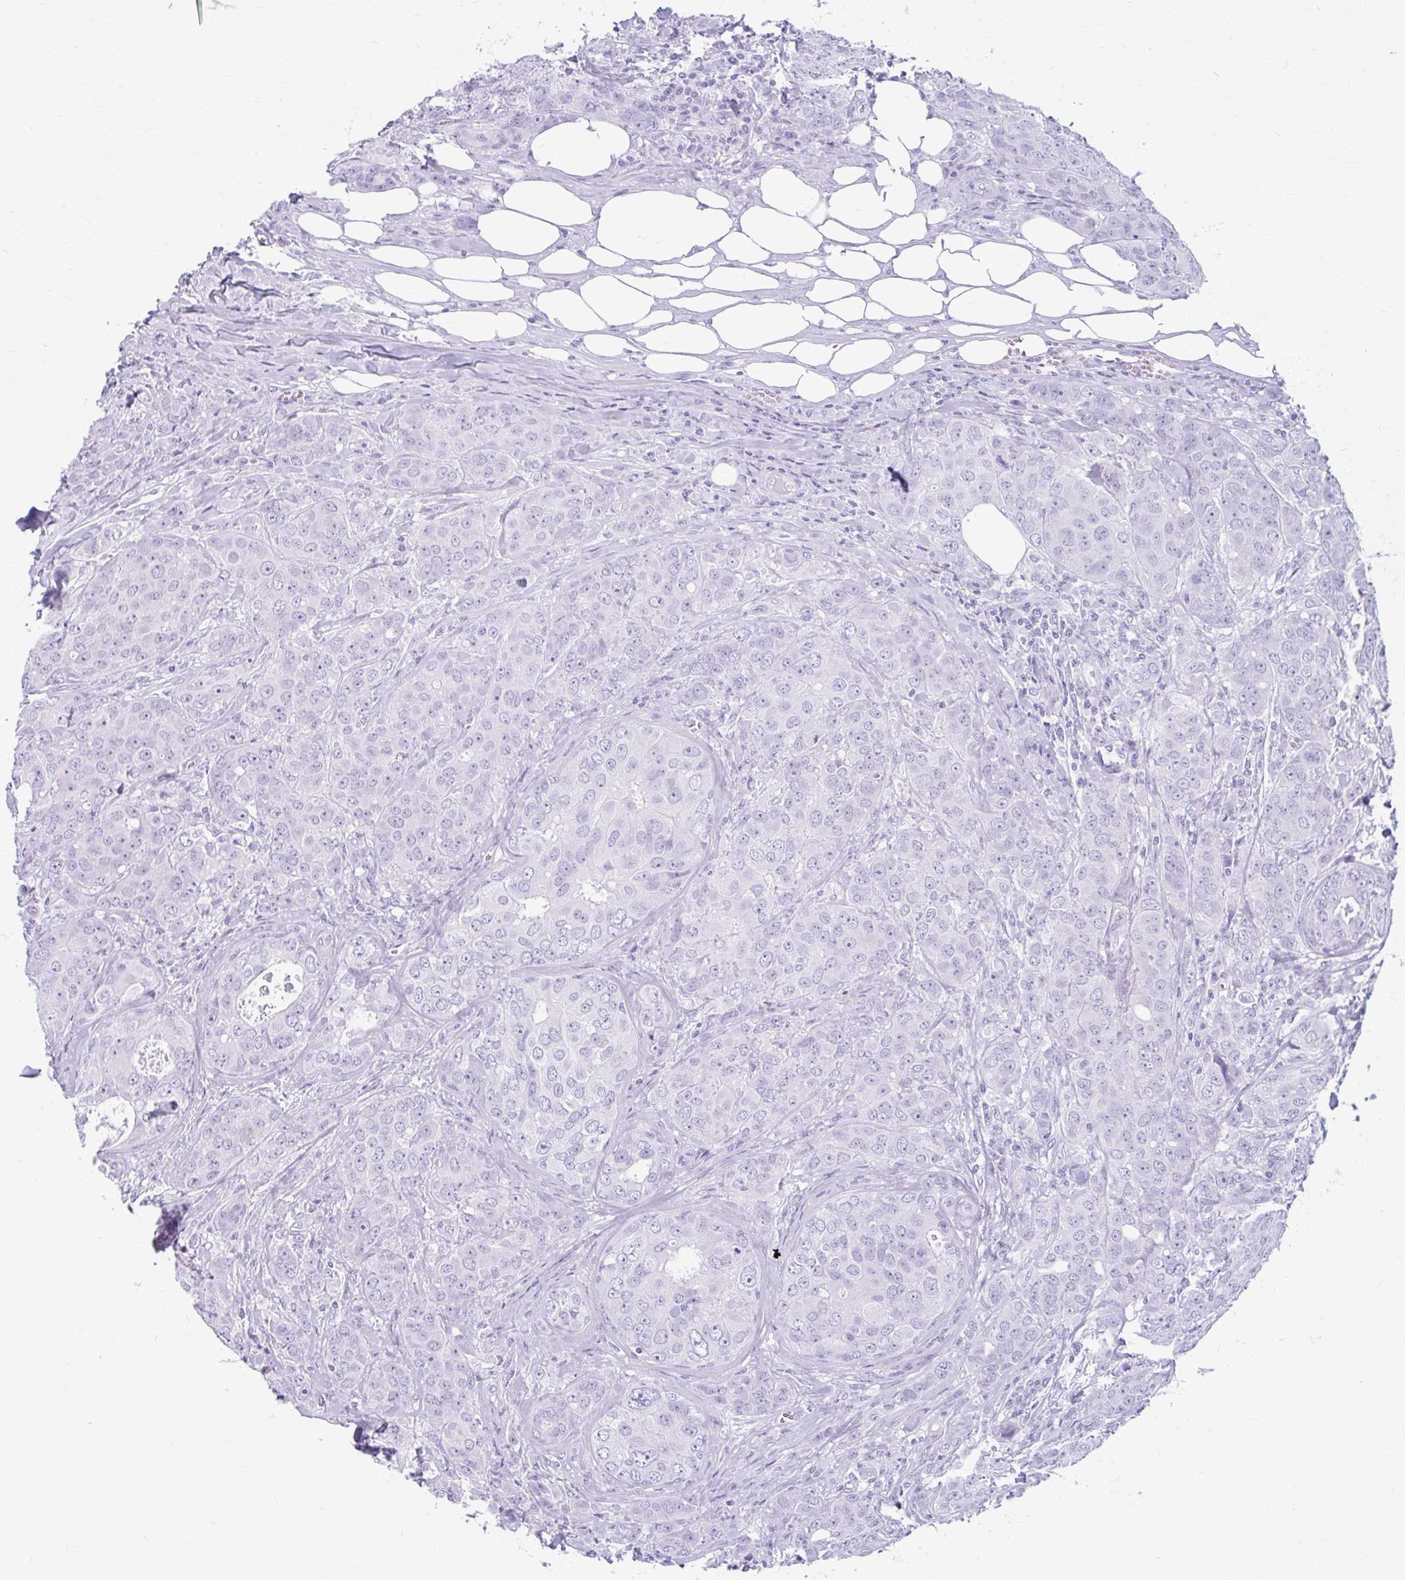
{"staining": {"intensity": "negative", "quantity": "none", "location": "none"}, "tissue": "breast cancer", "cell_type": "Tumor cells", "image_type": "cancer", "snomed": [{"axis": "morphology", "description": "Duct carcinoma"}, {"axis": "topography", "description": "Breast"}], "caption": "Breast cancer (intraductal carcinoma) stained for a protein using immunohistochemistry (IHC) exhibits no staining tumor cells.", "gene": "KLHDC7A", "patient": {"sex": "female", "age": 43}}